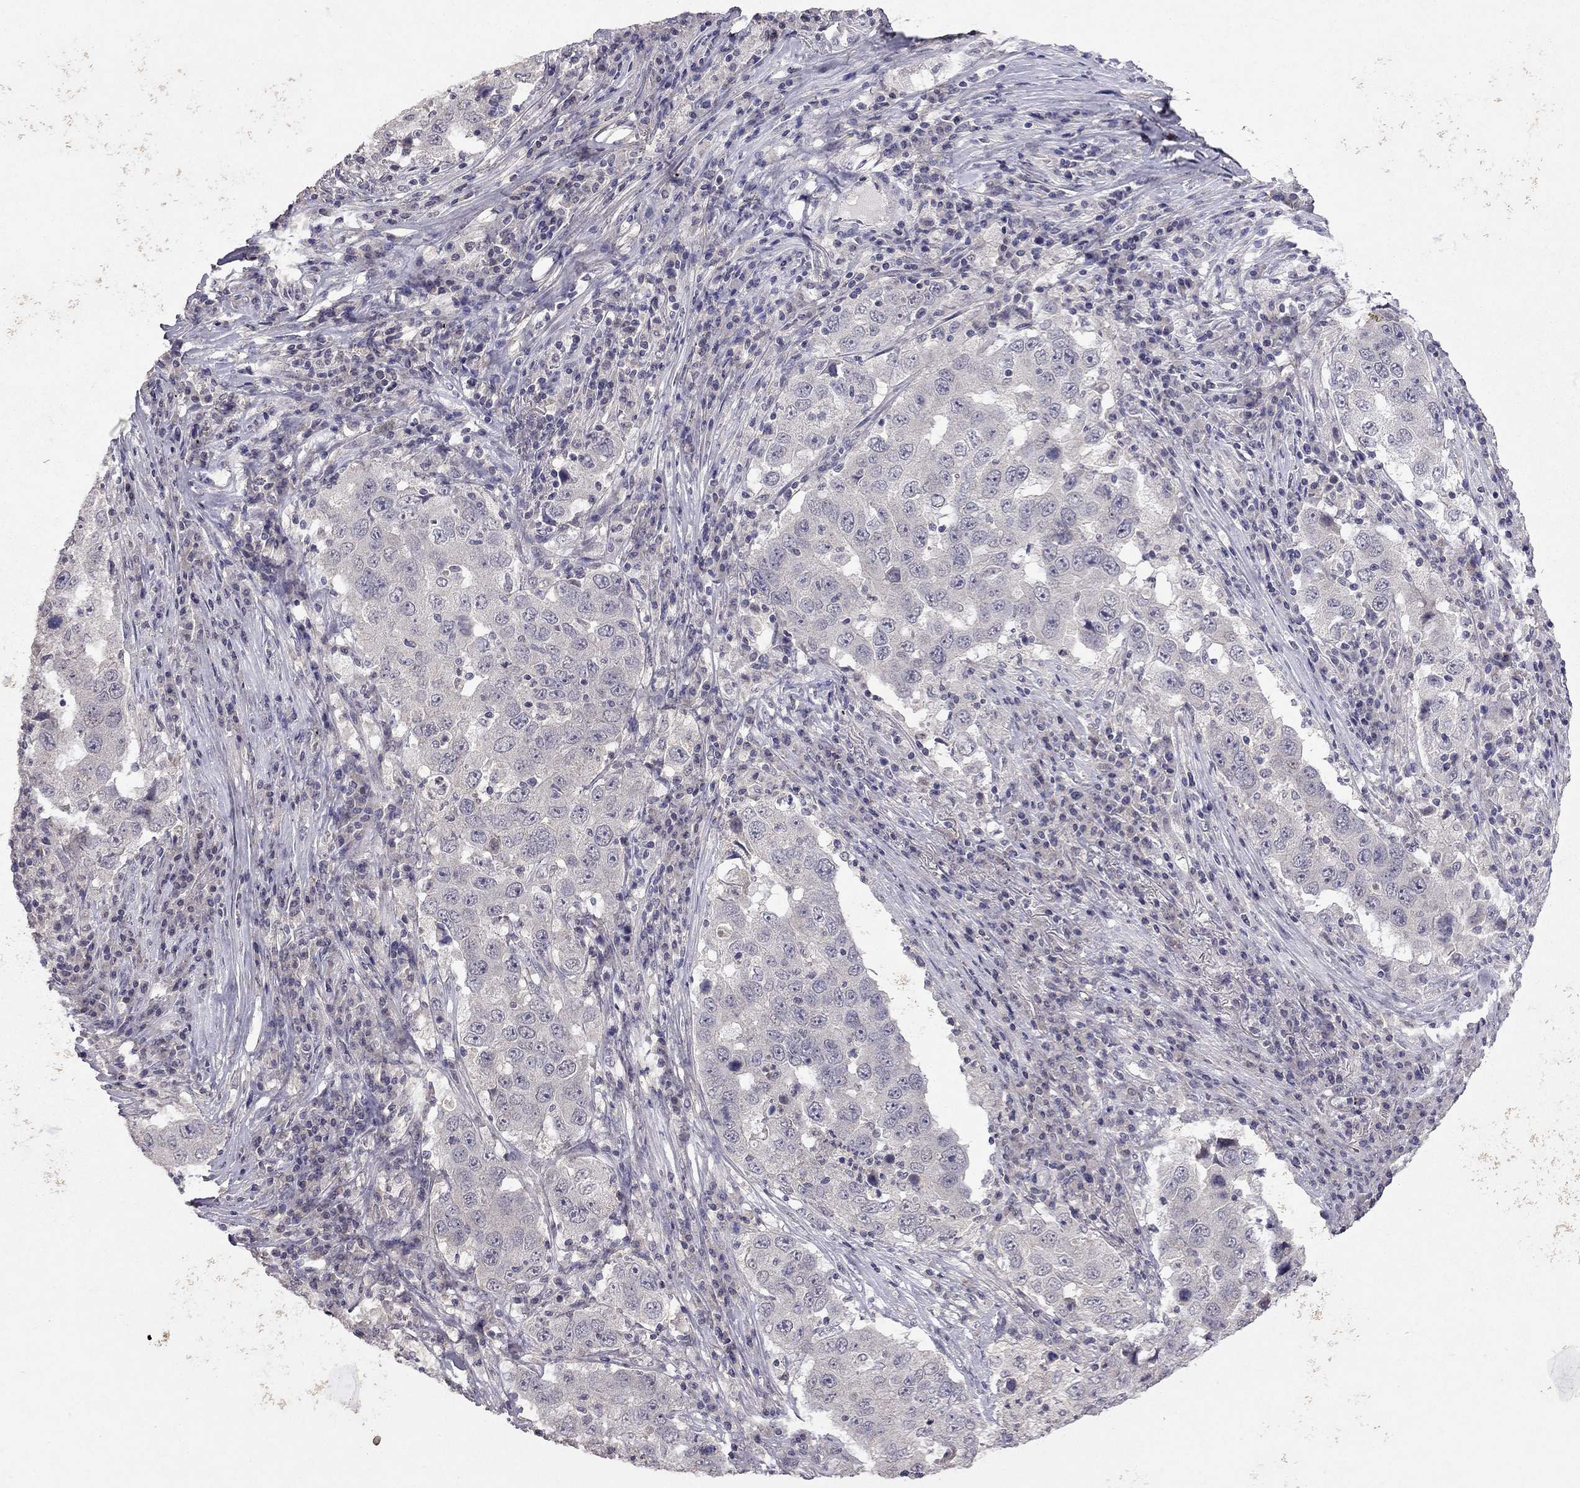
{"staining": {"intensity": "negative", "quantity": "none", "location": "none"}, "tissue": "lung cancer", "cell_type": "Tumor cells", "image_type": "cancer", "snomed": [{"axis": "morphology", "description": "Adenocarcinoma, NOS"}, {"axis": "topography", "description": "Lung"}], "caption": "High magnification brightfield microscopy of lung cancer (adenocarcinoma) stained with DAB (brown) and counterstained with hematoxylin (blue): tumor cells show no significant expression.", "gene": "ESR2", "patient": {"sex": "male", "age": 73}}